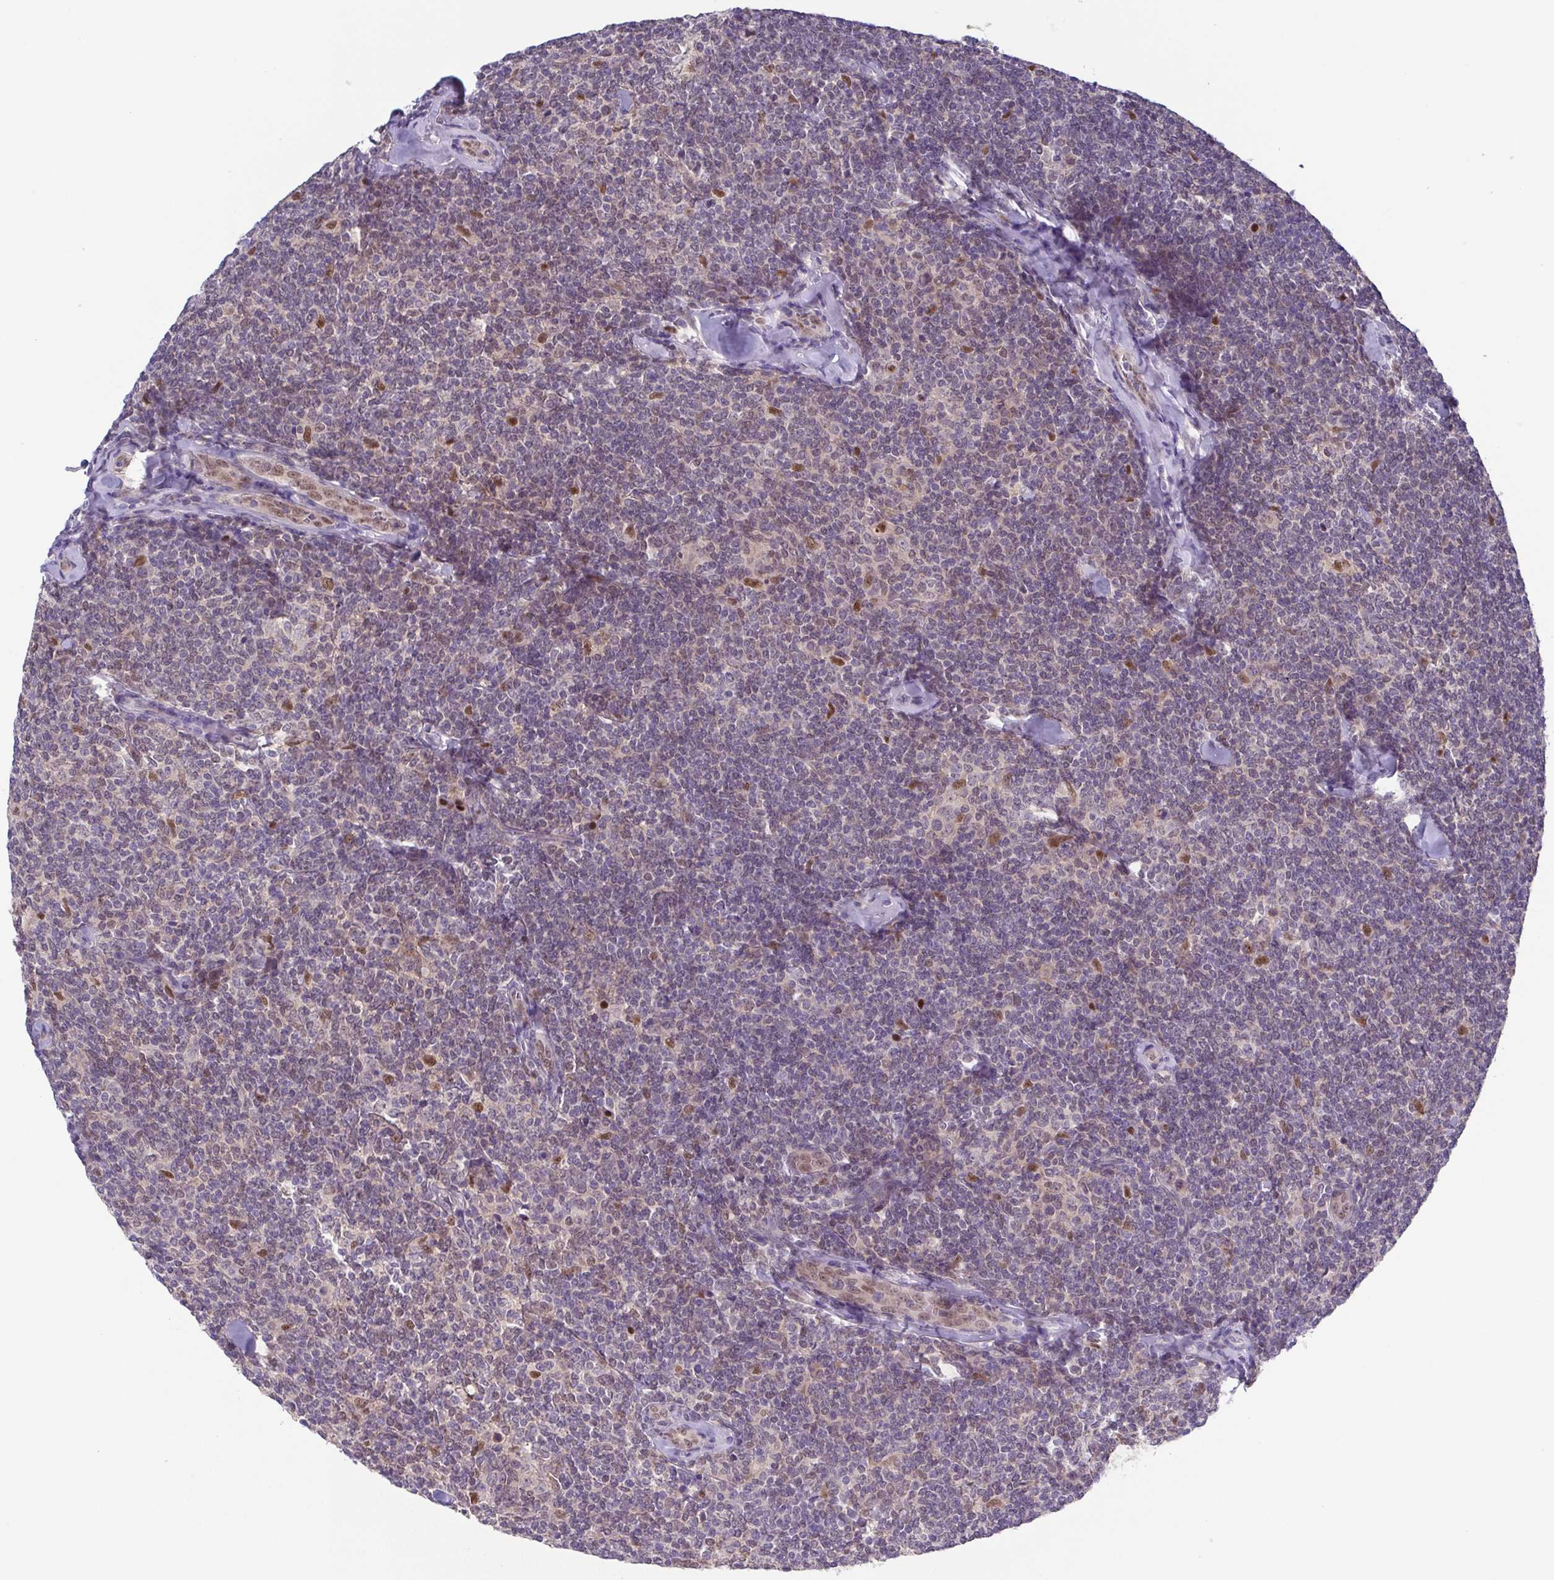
{"staining": {"intensity": "negative", "quantity": "none", "location": "none"}, "tissue": "lymphoma", "cell_type": "Tumor cells", "image_type": "cancer", "snomed": [{"axis": "morphology", "description": "Malignant lymphoma, non-Hodgkin's type, Low grade"}, {"axis": "topography", "description": "Lymph node"}], "caption": "Lymphoma was stained to show a protein in brown. There is no significant staining in tumor cells.", "gene": "UBE2Q1", "patient": {"sex": "female", "age": 56}}